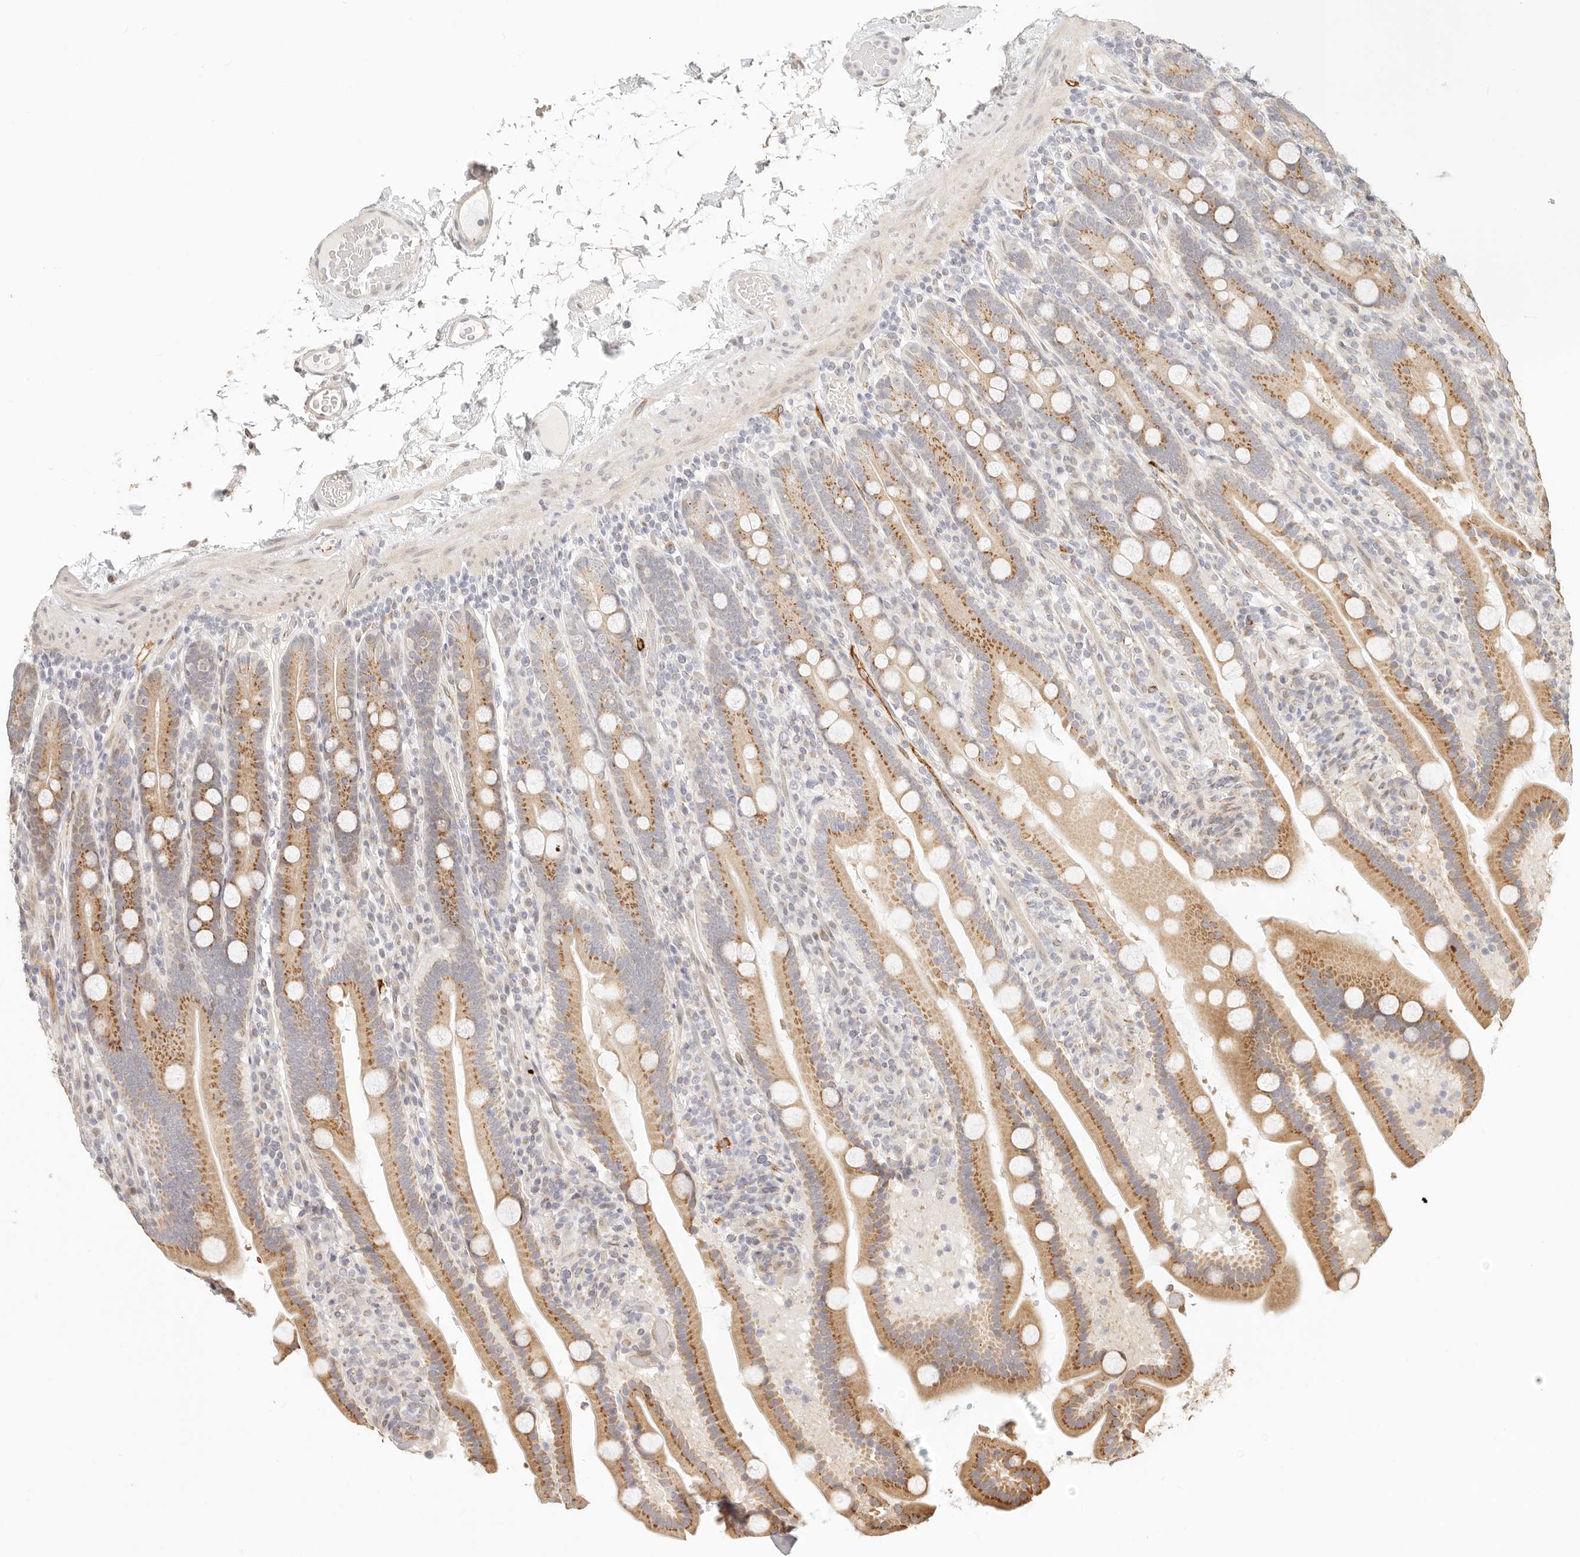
{"staining": {"intensity": "moderate", "quantity": ">75%", "location": "cytoplasmic/membranous"}, "tissue": "duodenum", "cell_type": "Glandular cells", "image_type": "normal", "snomed": [{"axis": "morphology", "description": "Normal tissue, NOS"}, {"axis": "topography", "description": "Duodenum"}], "caption": "IHC (DAB) staining of benign duodenum demonstrates moderate cytoplasmic/membranous protein positivity in about >75% of glandular cells. (Brightfield microscopy of DAB IHC at high magnification).", "gene": "FAM20B", "patient": {"sex": "male", "age": 55}}